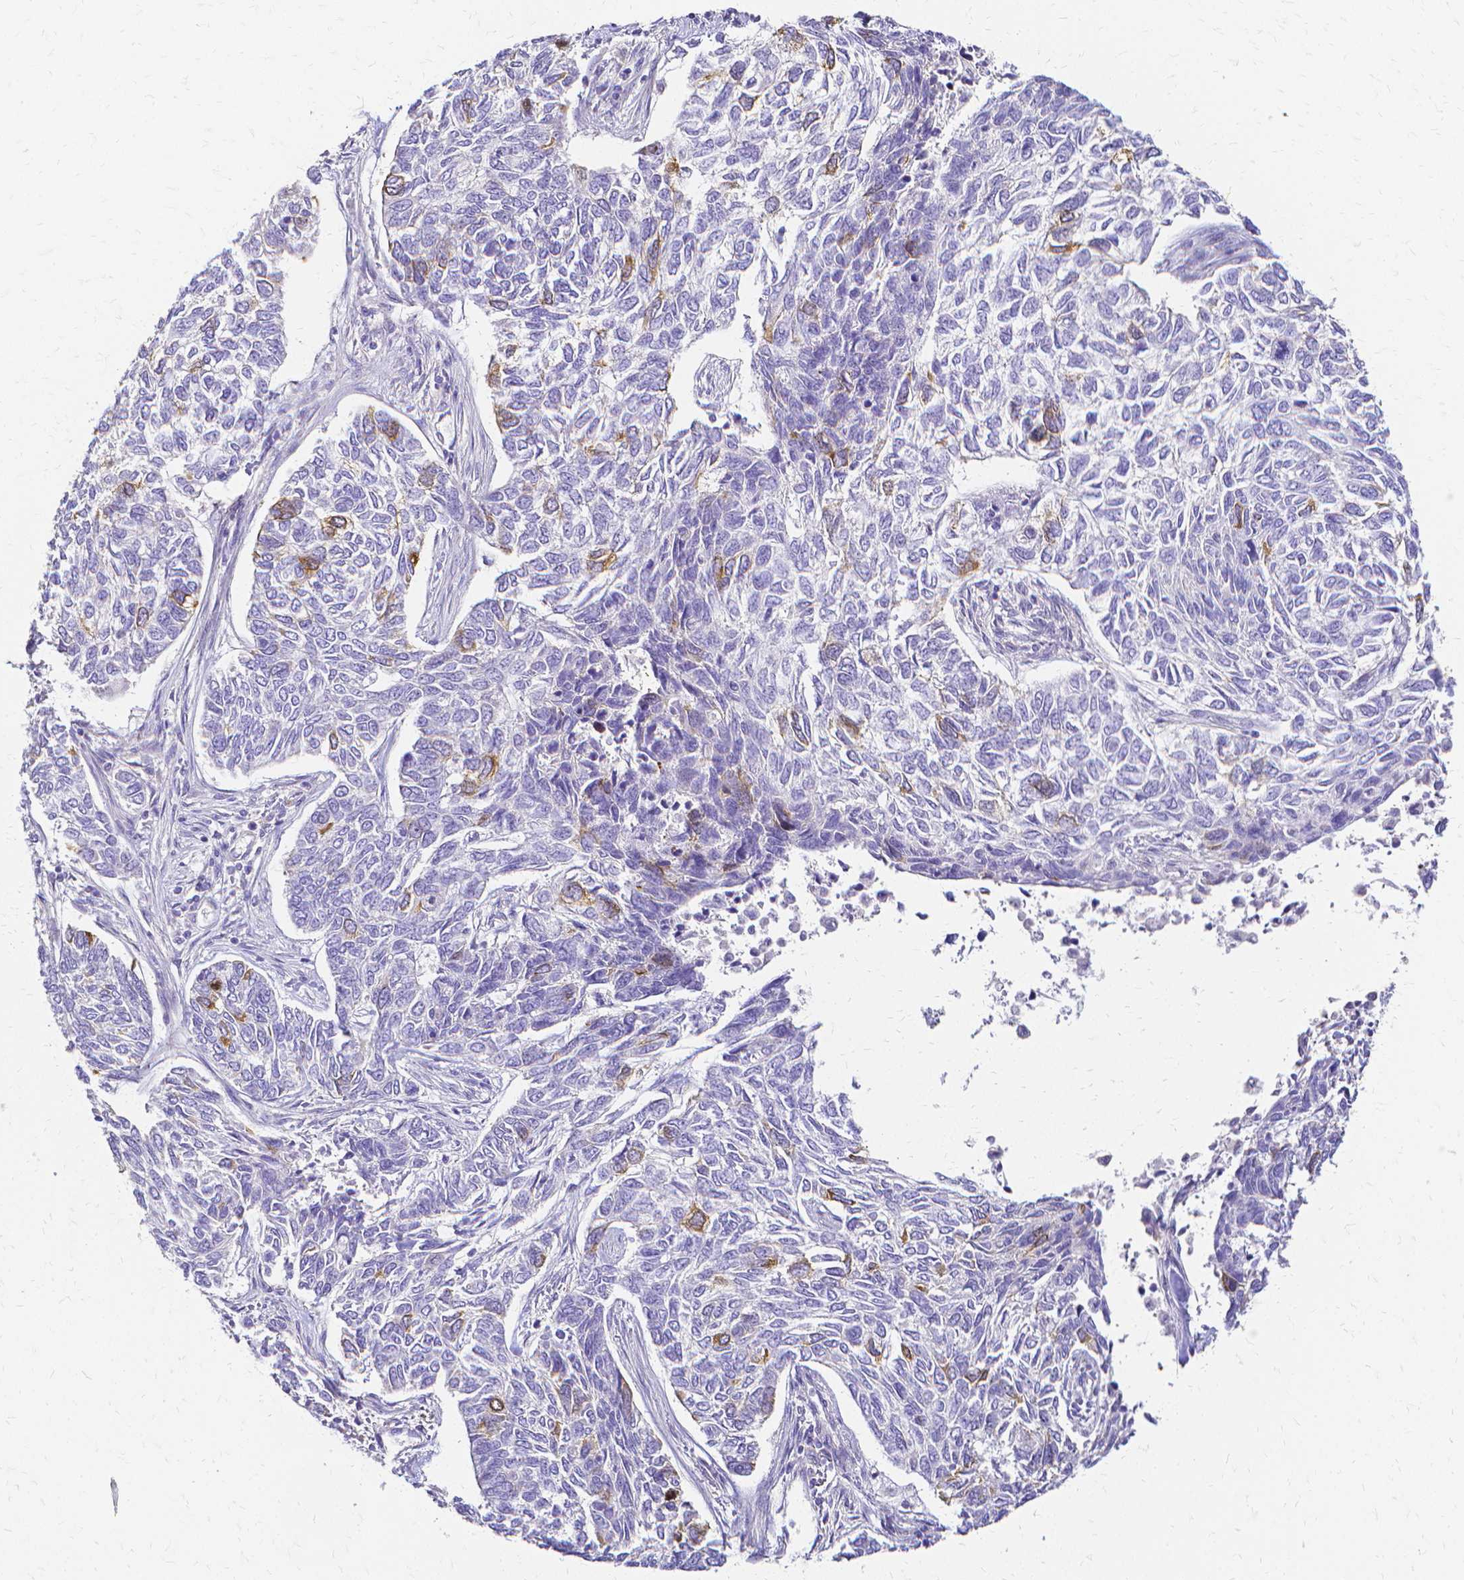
{"staining": {"intensity": "moderate", "quantity": "<25%", "location": "cytoplasmic/membranous"}, "tissue": "skin cancer", "cell_type": "Tumor cells", "image_type": "cancer", "snomed": [{"axis": "morphology", "description": "Basal cell carcinoma"}, {"axis": "topography", "description": "Skin"}], "caption": "An IHC histopathology image of neoplastic tissue is shown. Protein staining in brown highlights moderate cytoplasmic/membranous positivity in skin cancer (basal cell carcinoma) within tumor cells. (IHC, brightfield microscopy, high magnification).", "gene": "CCNB1", "patient": {"sex": "female", "age": 65}}